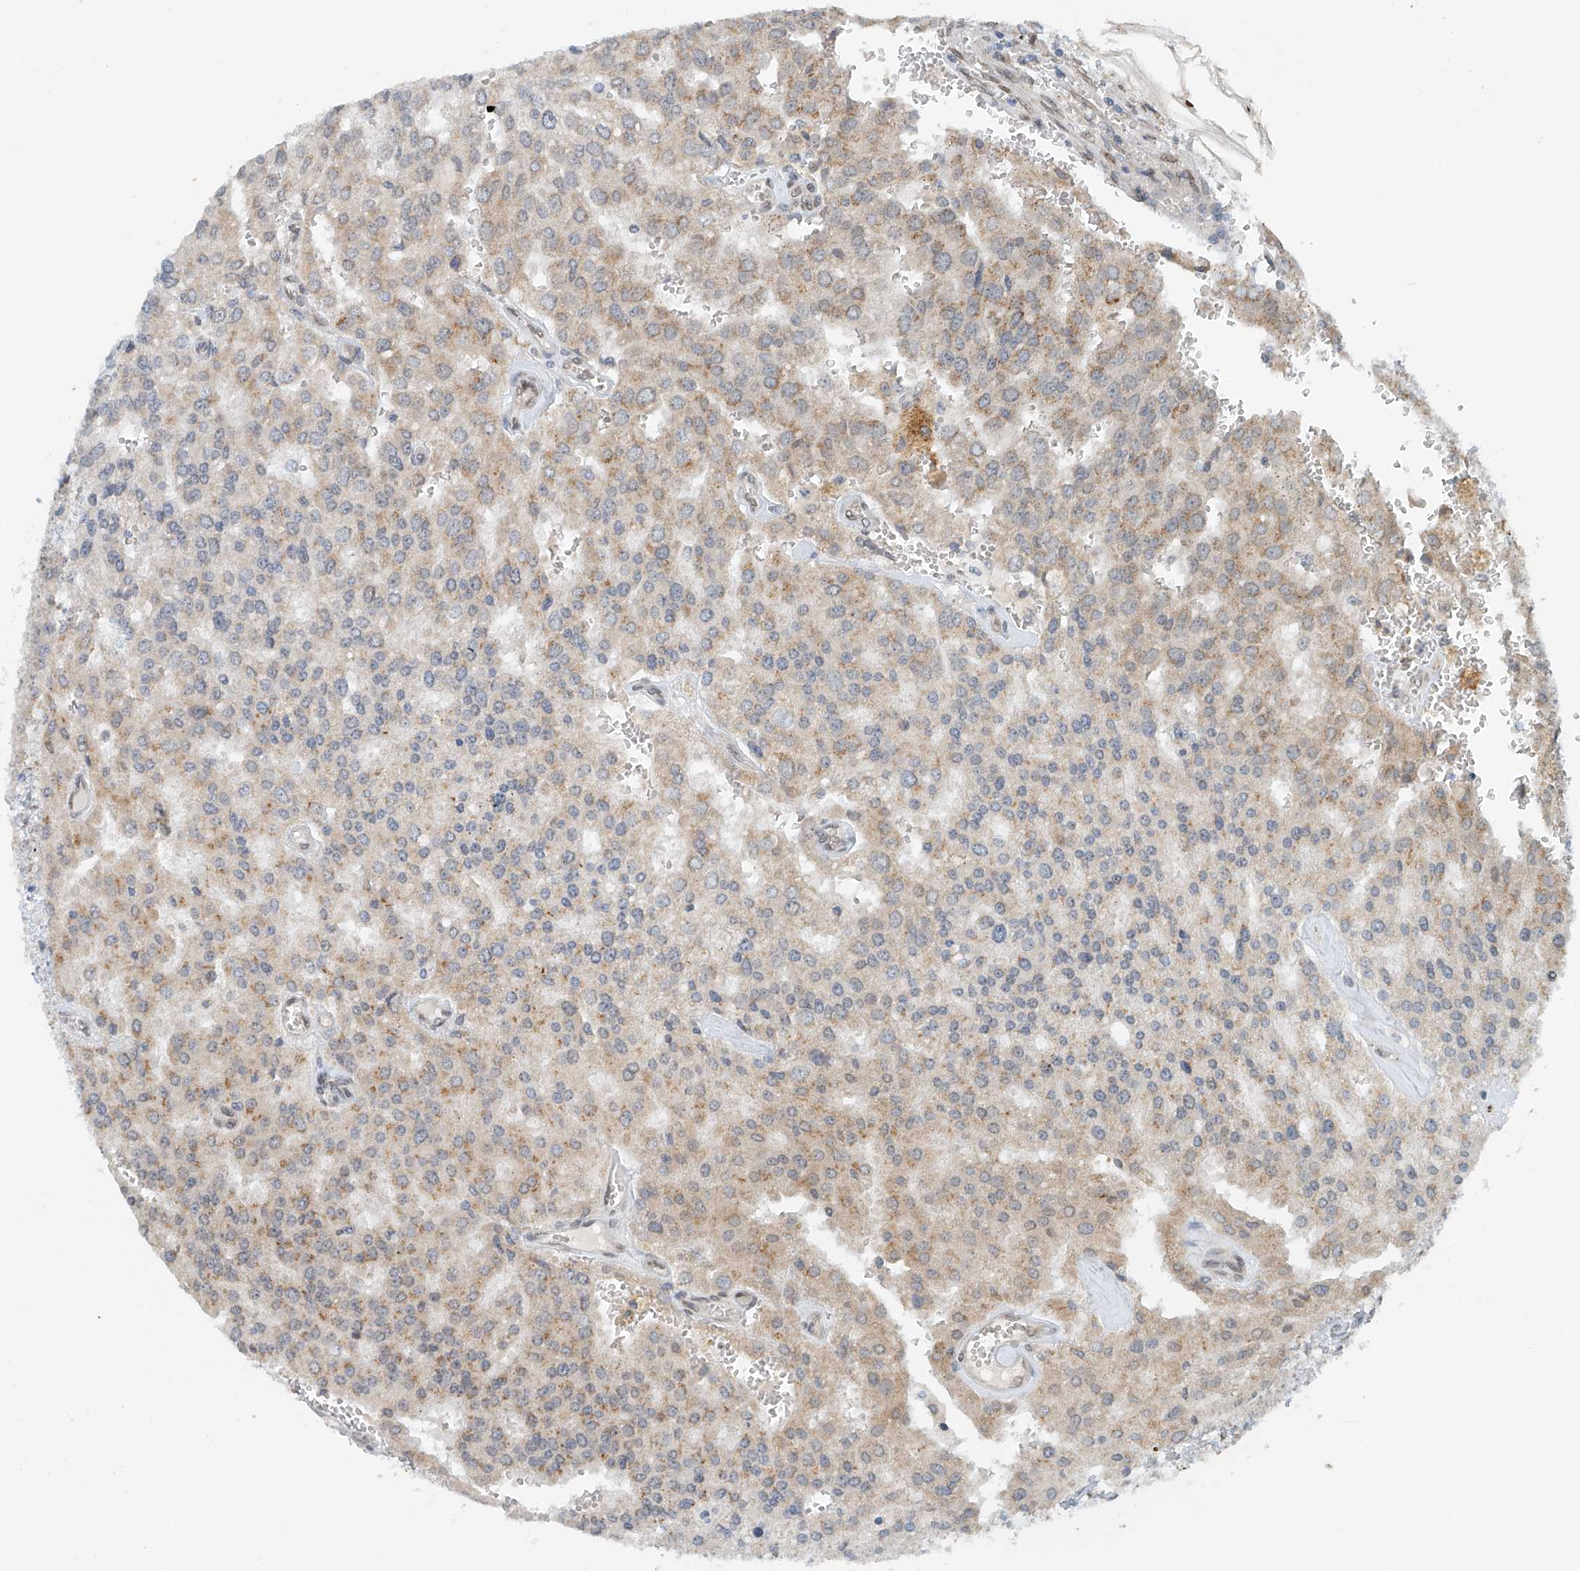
{"staining": {"intensity": "weak", "quantity": "25%-75%", "location": "cytoplasmic/membranous"}, "tissue": "prostate cancer", "cell_type": "Tumor cells", "image_type": "cancer", "snomed": [{"axis": "morphology", "description": "Adenocarcinoma, High grade"}, {"axis": "topography", "description": "Prostate"}], "caption": "Weak cytoplasmic/membranous protein expression is present in about 25%-75% of tumor cells in prostate cancer (adenocarcinoma (high-grade)).", "gene": "STARD9", "patient": {"sex": "male", "age": 68}}